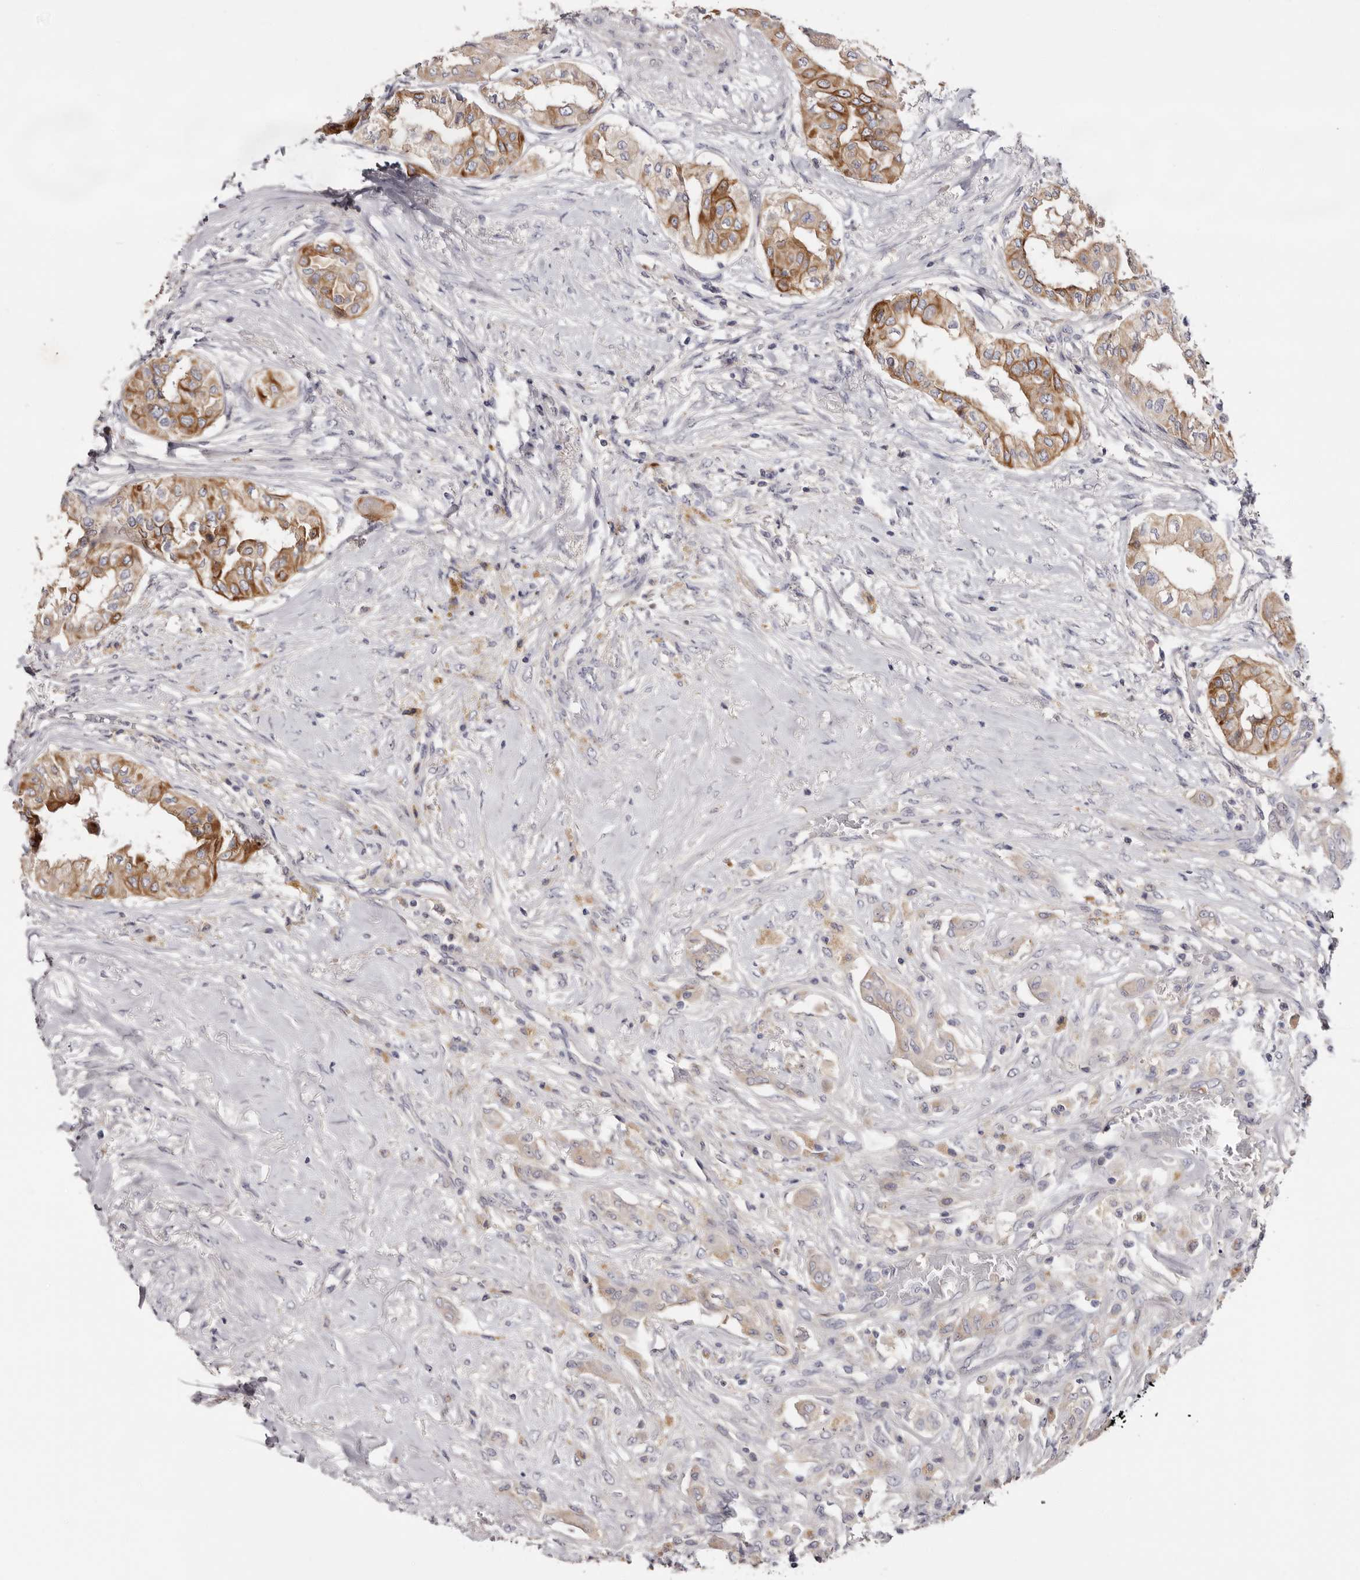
{"staining": {"intensity": "moderate", "quantity": "25%-75%", "location": "cytoplasmic/membranous"}, "tissue": "thyroid cancer", "cell_type": "Tumor cells", "image_type": "cancer", "snomed": [{"axis": "morphology", "description": "Papillary adenocarcinoma, NOS"}, {"axis": "topography", "description": "Thyroid gland"}], "caption": "Immunohistochemistry micrograph of papillary adenocarcinoma (thyroid) stained for a protein (brown), which shows medium levels of moderate cytoplasmic/membranous positivity in about 25%-75% of tumor cells.", "gene": "STK16", "patient": {"sex": "female", "age": 59}}